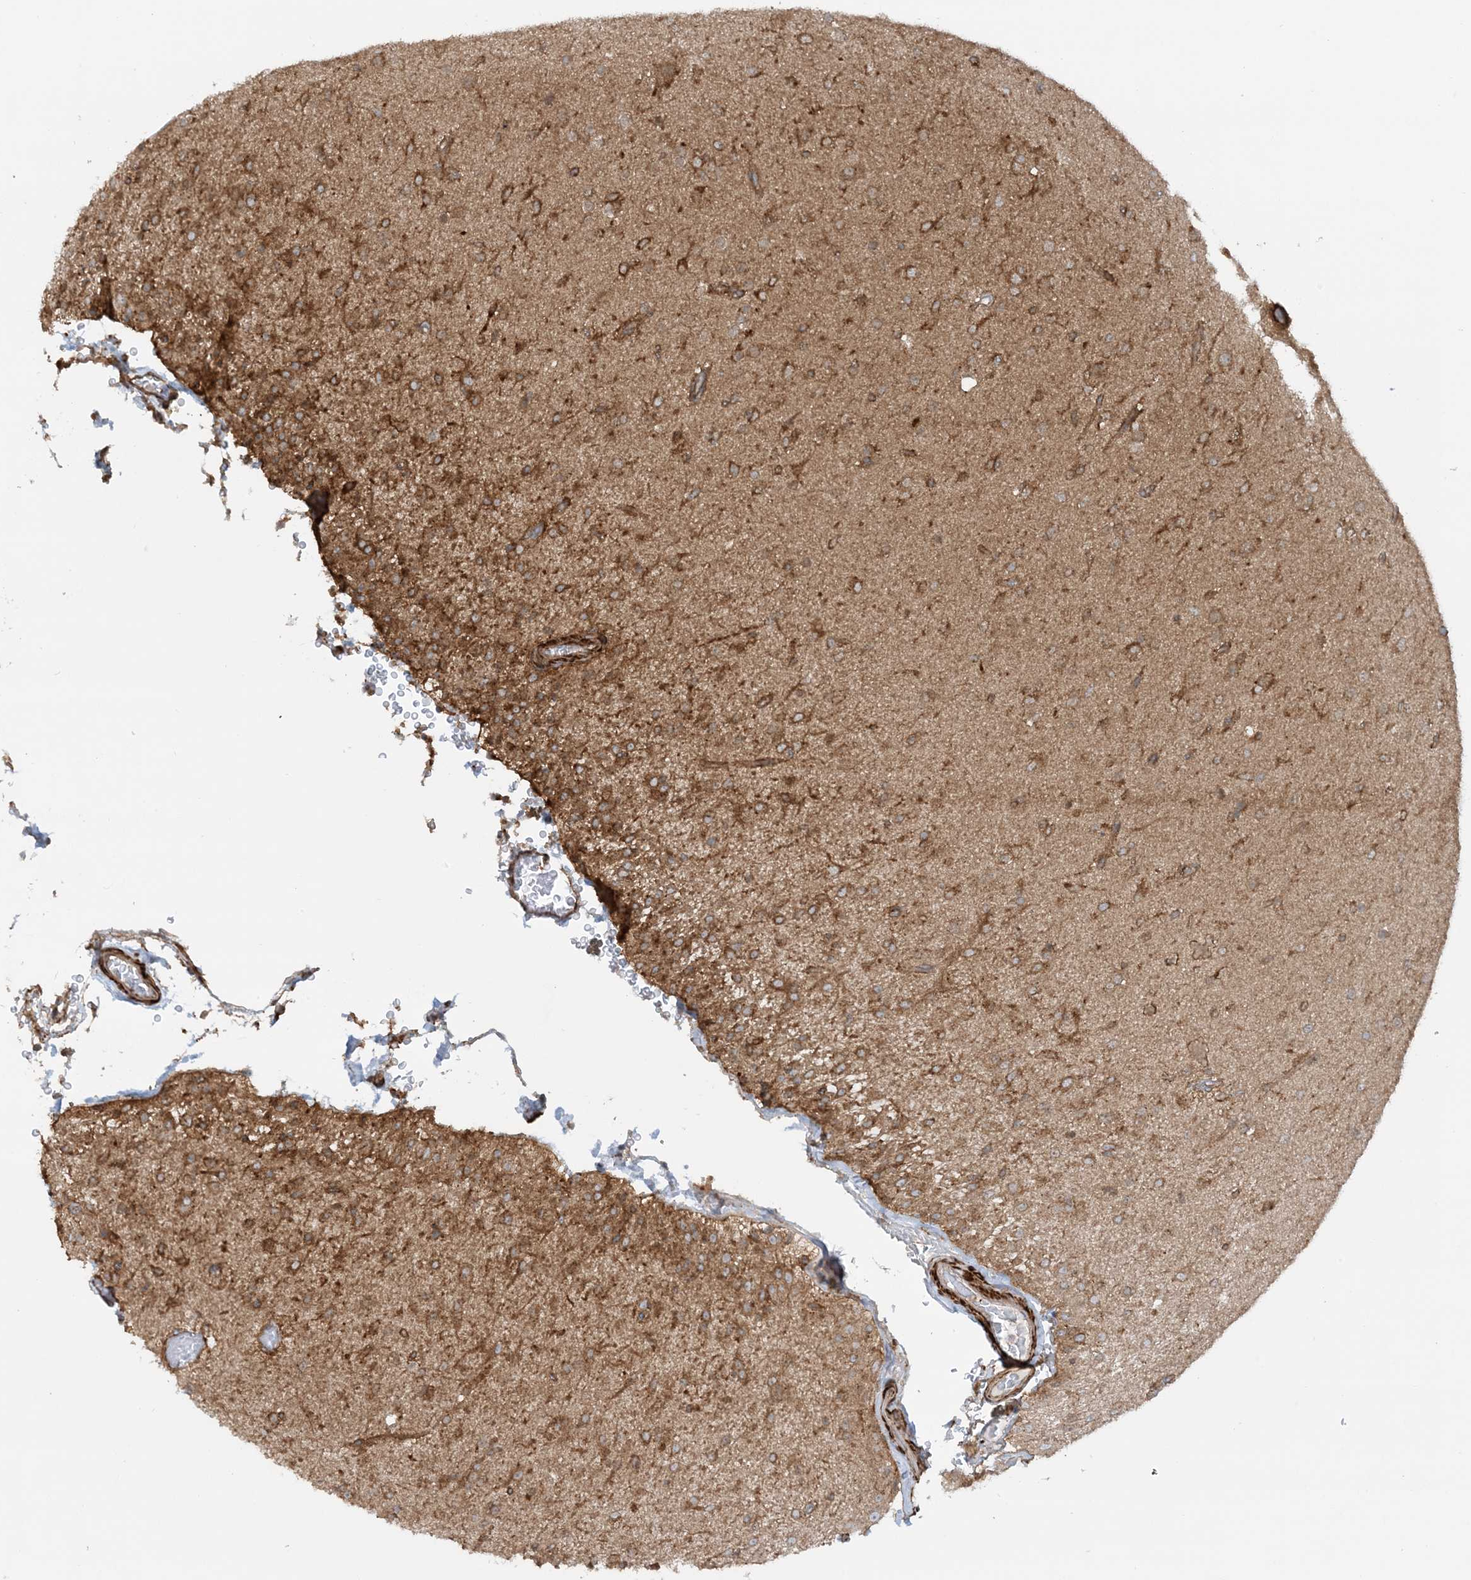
{"staining": {"intensity": "moderate", "quantity": "25%-75%", "location": "cytoplasmic/membranous"}, "tissue": "glioma", "cell_type": "Tumor cells", "image_type": "cancer", "snomed": [{"axis": "morphology", "description": "Glioma, malignant, Low grade"}, {"axis": "topography", "description": "Brain"}], "caption": "Low-grade glioma (malignant) tissue displays moderate cytoplasmic/membranous expression in about 25%-75% of tumor cells, visualized by immunohistochemistry.", "gene": "STAM2", "patient": {"sex": "male", "age": 65}}